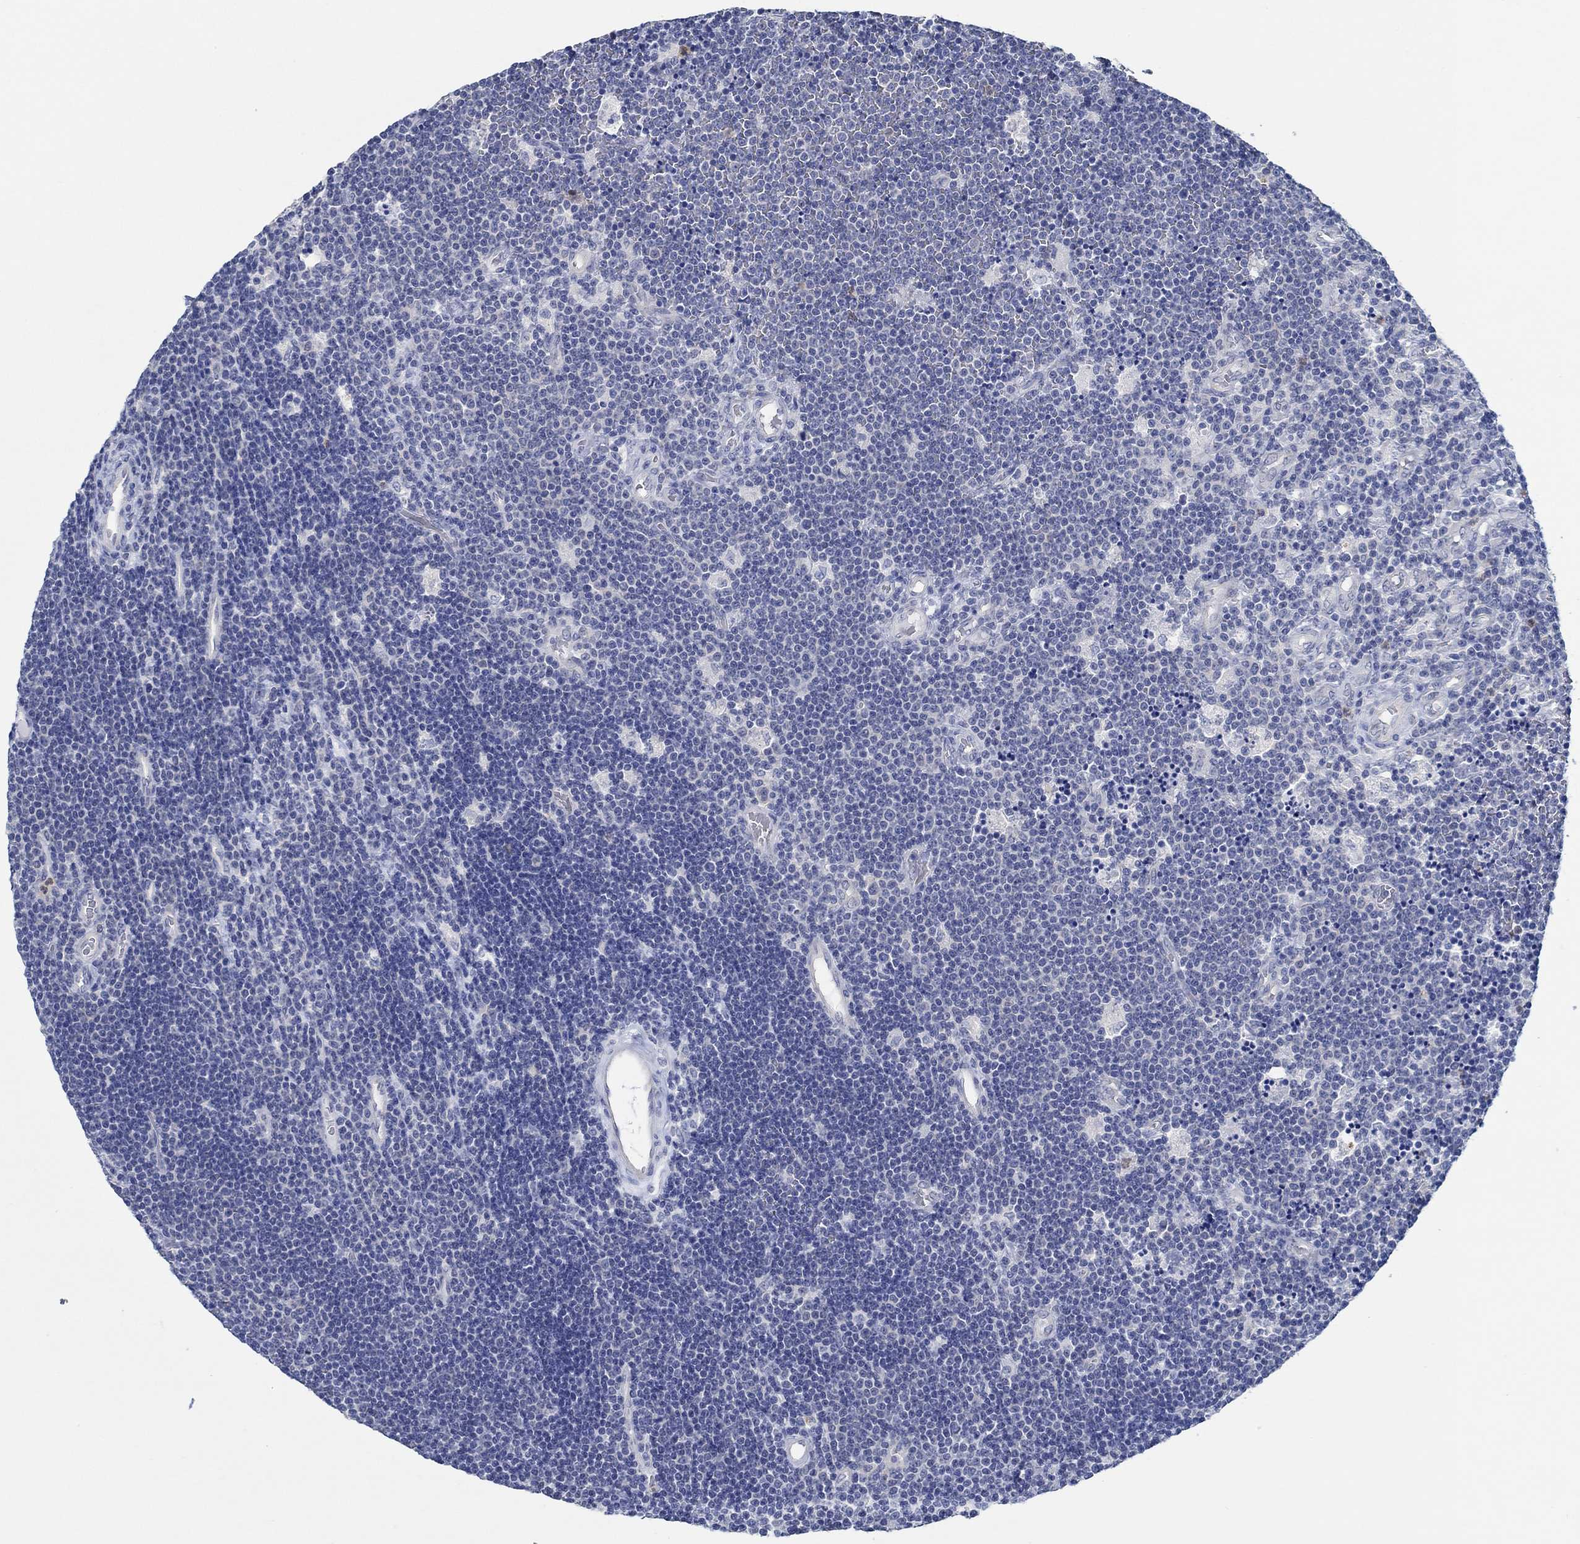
{"staining": {"intensity": "negative", "quantity": "none", "location": "none"}, "tissue": "lymphoma", "cell_type": "Tumor cells", "image_type": "cancer", "snomed": [{"axis": "morphology", "description": "Malignant lymphoma, non-Hodgkin's type, Low grade"}, {"axis": "topography", "description": "Brain"}], "caption": "High power microscopy micrograph of an immunohistochemistry micrograph of malignant lymphoma, non-Hodgkin's type (low-grade), revealing no significant staining in tumor cells.", "gene": "ZNF671", "patient": {"sex": "female", "age": 66}}